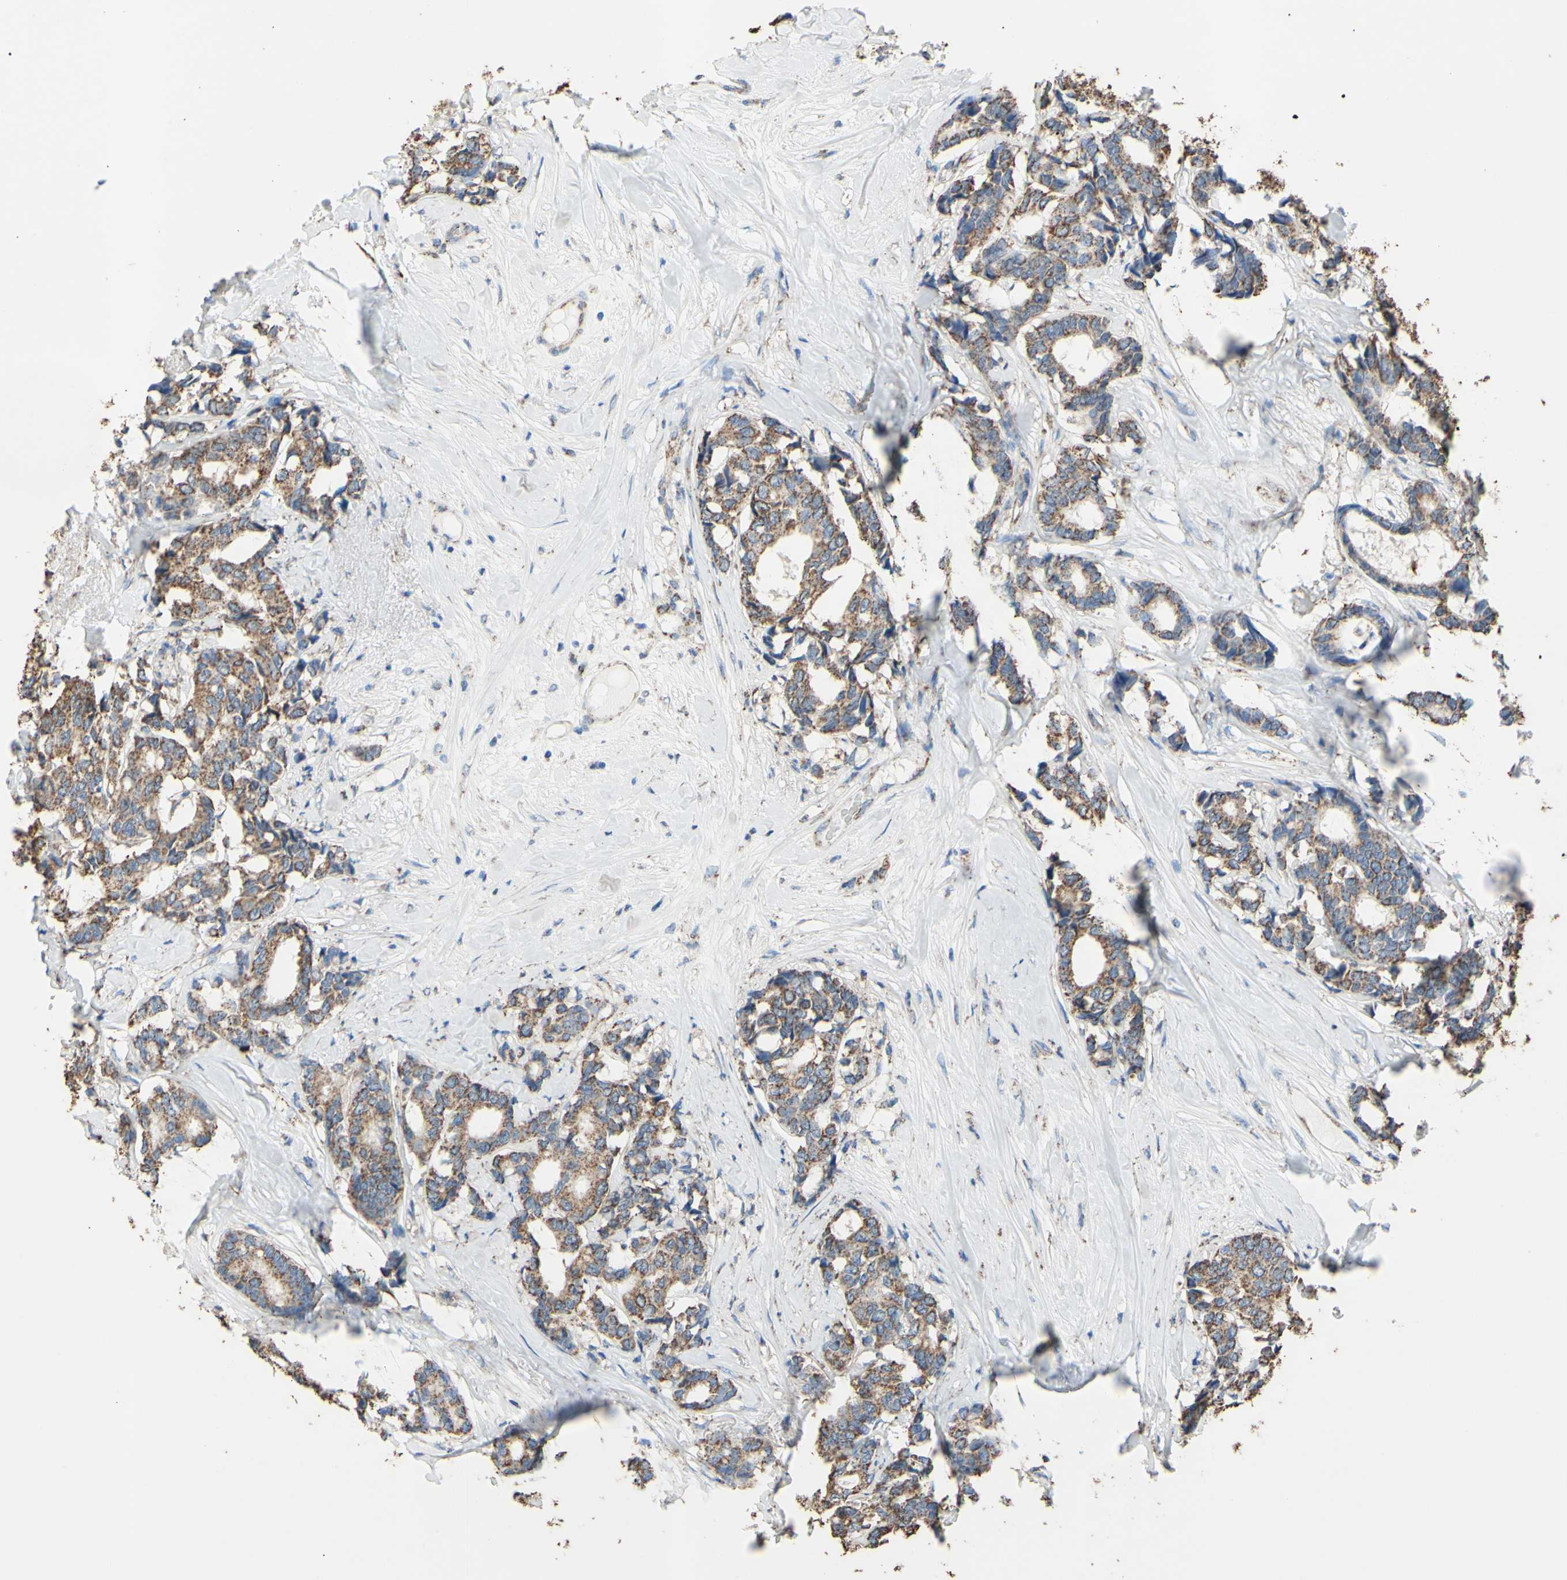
{"staining": {"intensity": "moderate", "quantity": "25%-75%", "location": "cytoplasmic/membranous"}, "tissue": "breast cancer", "cell_type": "Tumor cells", "image_type": "cancer", "snomed": [{"axis": "morphology", "description": "Duct carcinoma"}, {"axis": "topography", "description": "Breast"}], "caption": "Immunohistochemistry micrograph of human breast cancer (infiltrating ductal carcinoma) stained for a protein (brown), which displays medium levels of moderate cytoplasmic/membranous positivity in approximately 25%-75% of tumor cells.", "gene": "CMKLR2", "patient": {"sex": "female", "age": 87}}